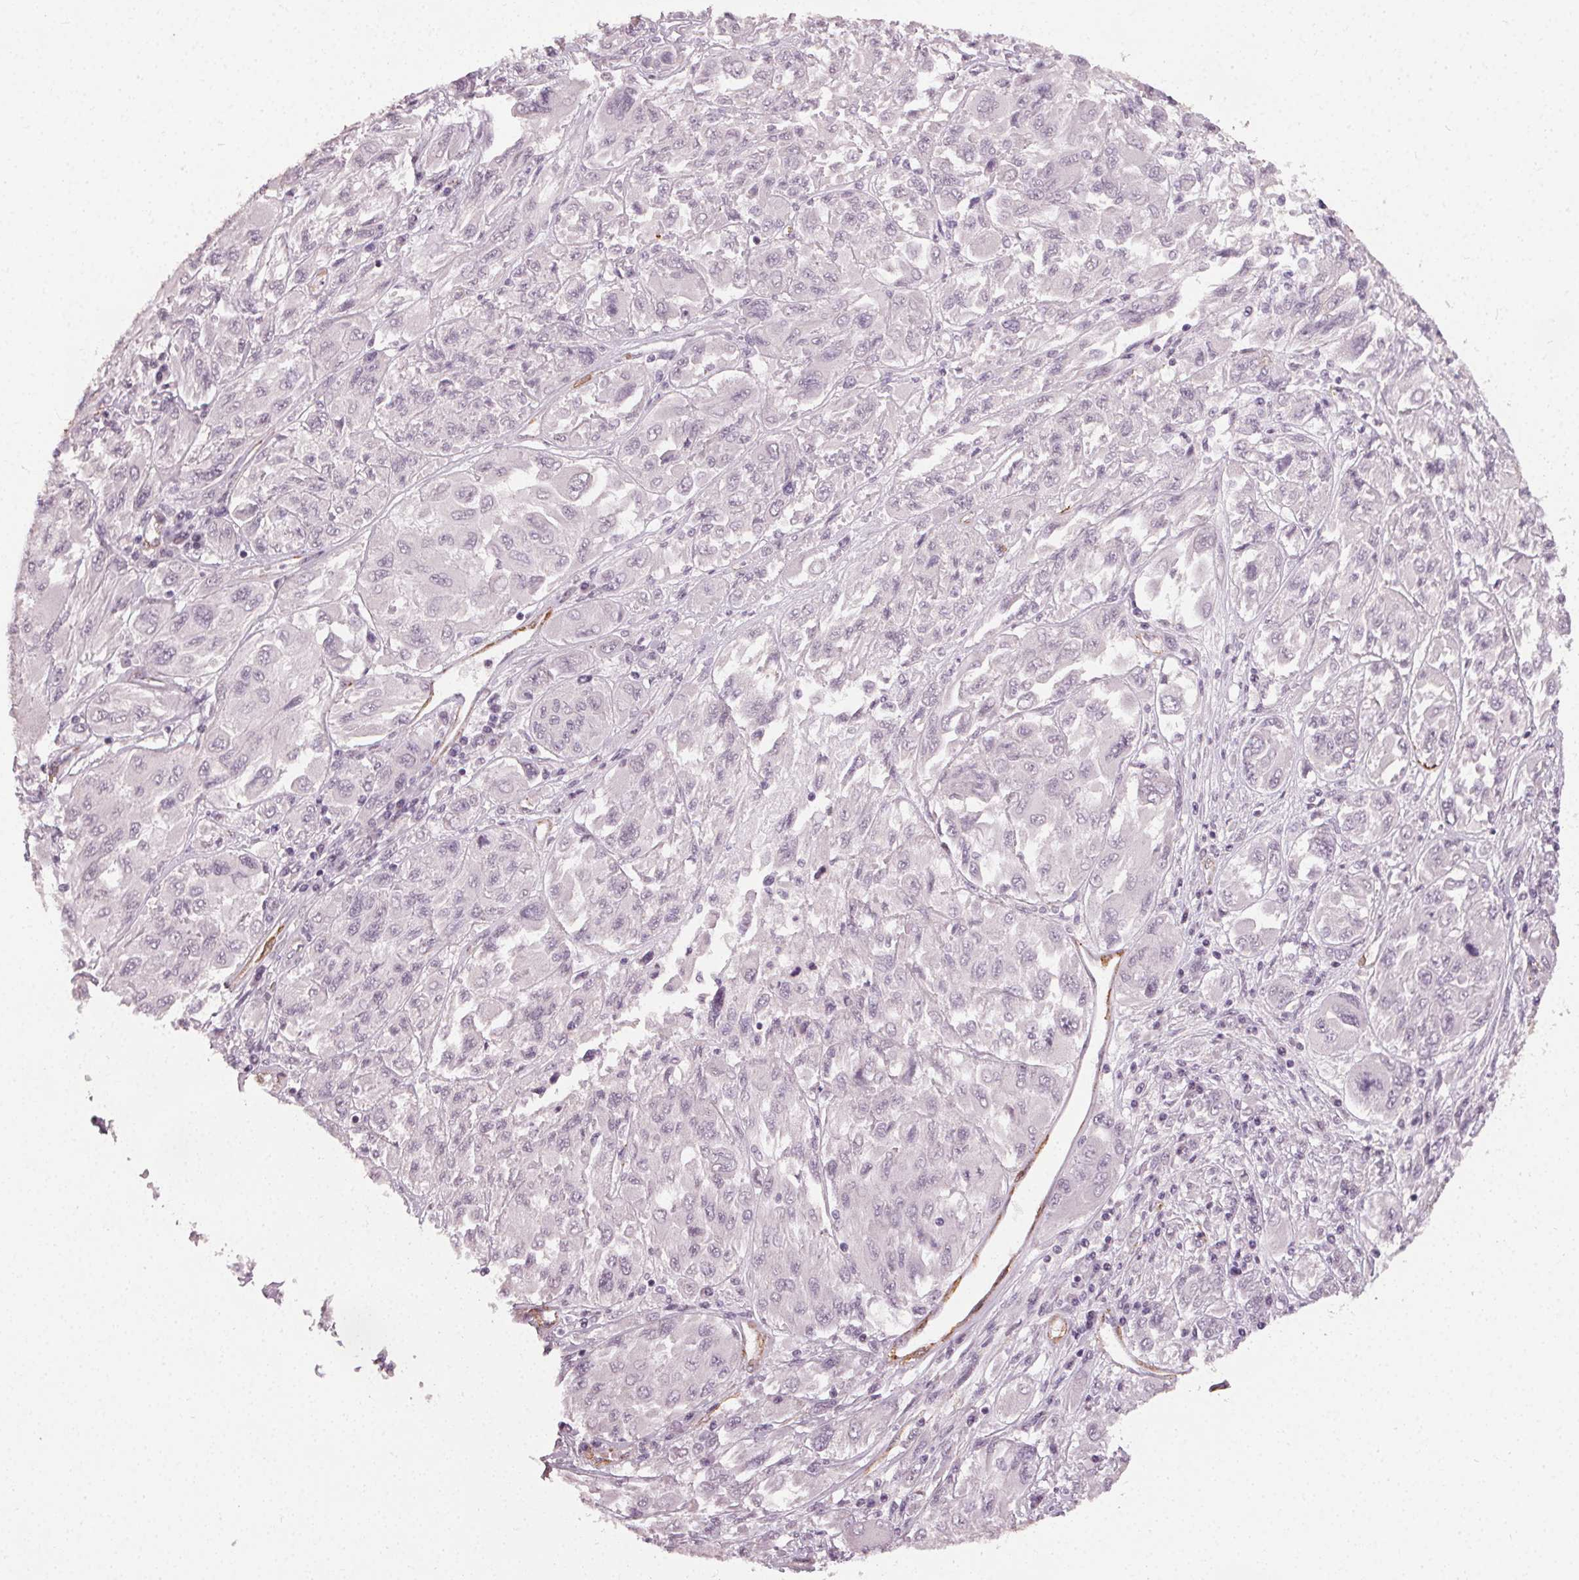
{"staining": {"intensity": "negative", "quantity": "none", "location": "none"}, "tissue": "melanoma", "cell_type": "Tumor cells", "image_type": "cancer", "snomed": [{"axis": "morphology", "description": "Malignant melanoma, NOS"}, {"axis": "topography", "description": "Skin"}], "caption": "Histopathology image shows no significant protein positivity in tumor cells of melanoma.", "gene": "PKP1", "patient": {"sex": "female", "age": 91}}